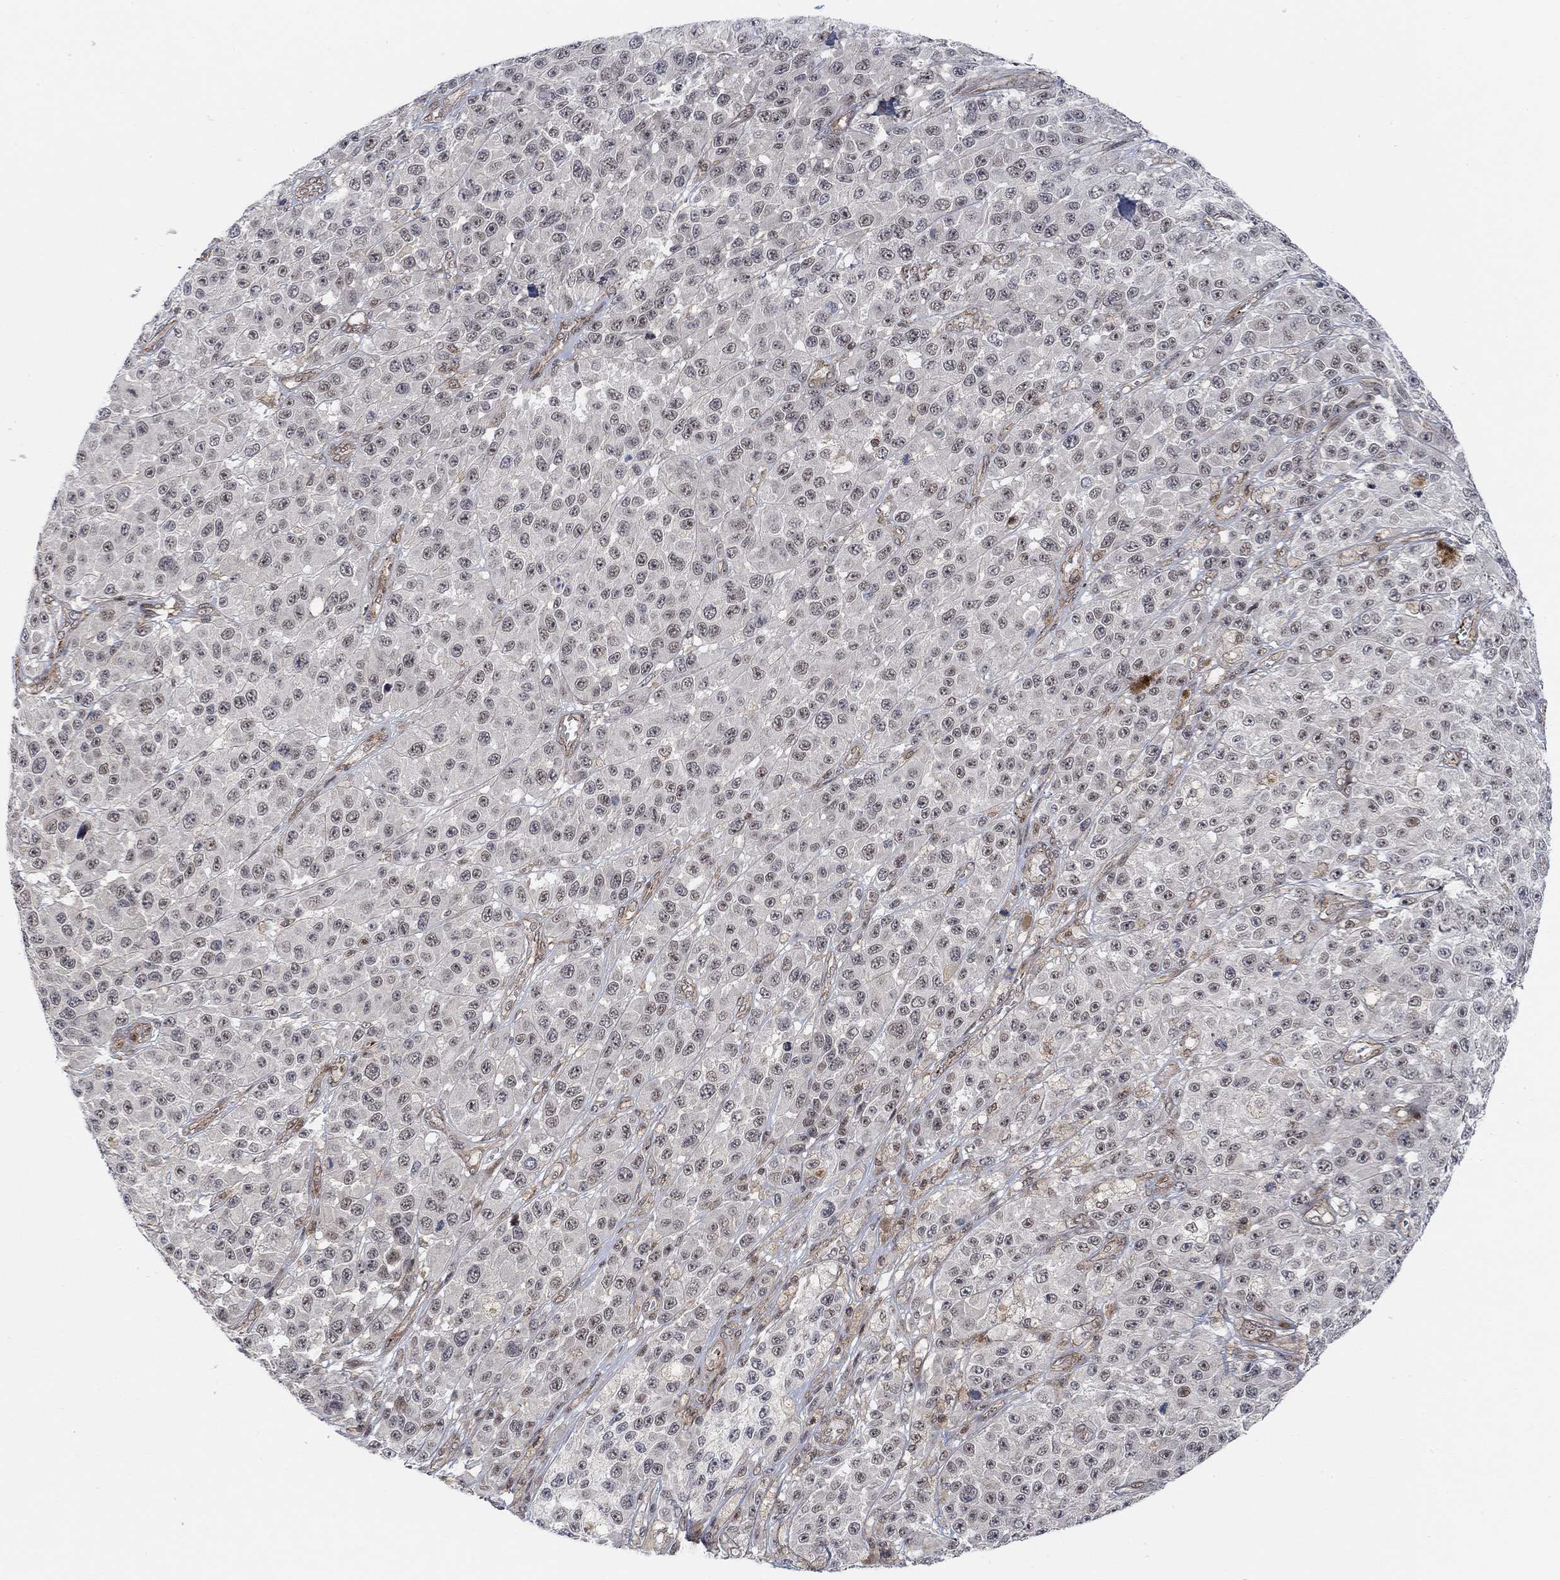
{"staining": {"intensity": "negative", "quantity": "none", "location": "none"}, "tissue": "melanoma", "cell_type": "Tumor cells", "image_type": "cancer", "snomed": [{"axis": "morphology", "description": "Malignant melanoma, NOS"}, {"axis": "topography", "description": "Skin"}], "caption": "Melanoma stained for a protein using immunohistochemistry (IHC) reveals no expression tumor cells.", "gene": "PWWP2B", "patient": {"sex": "female", "age": 58}}